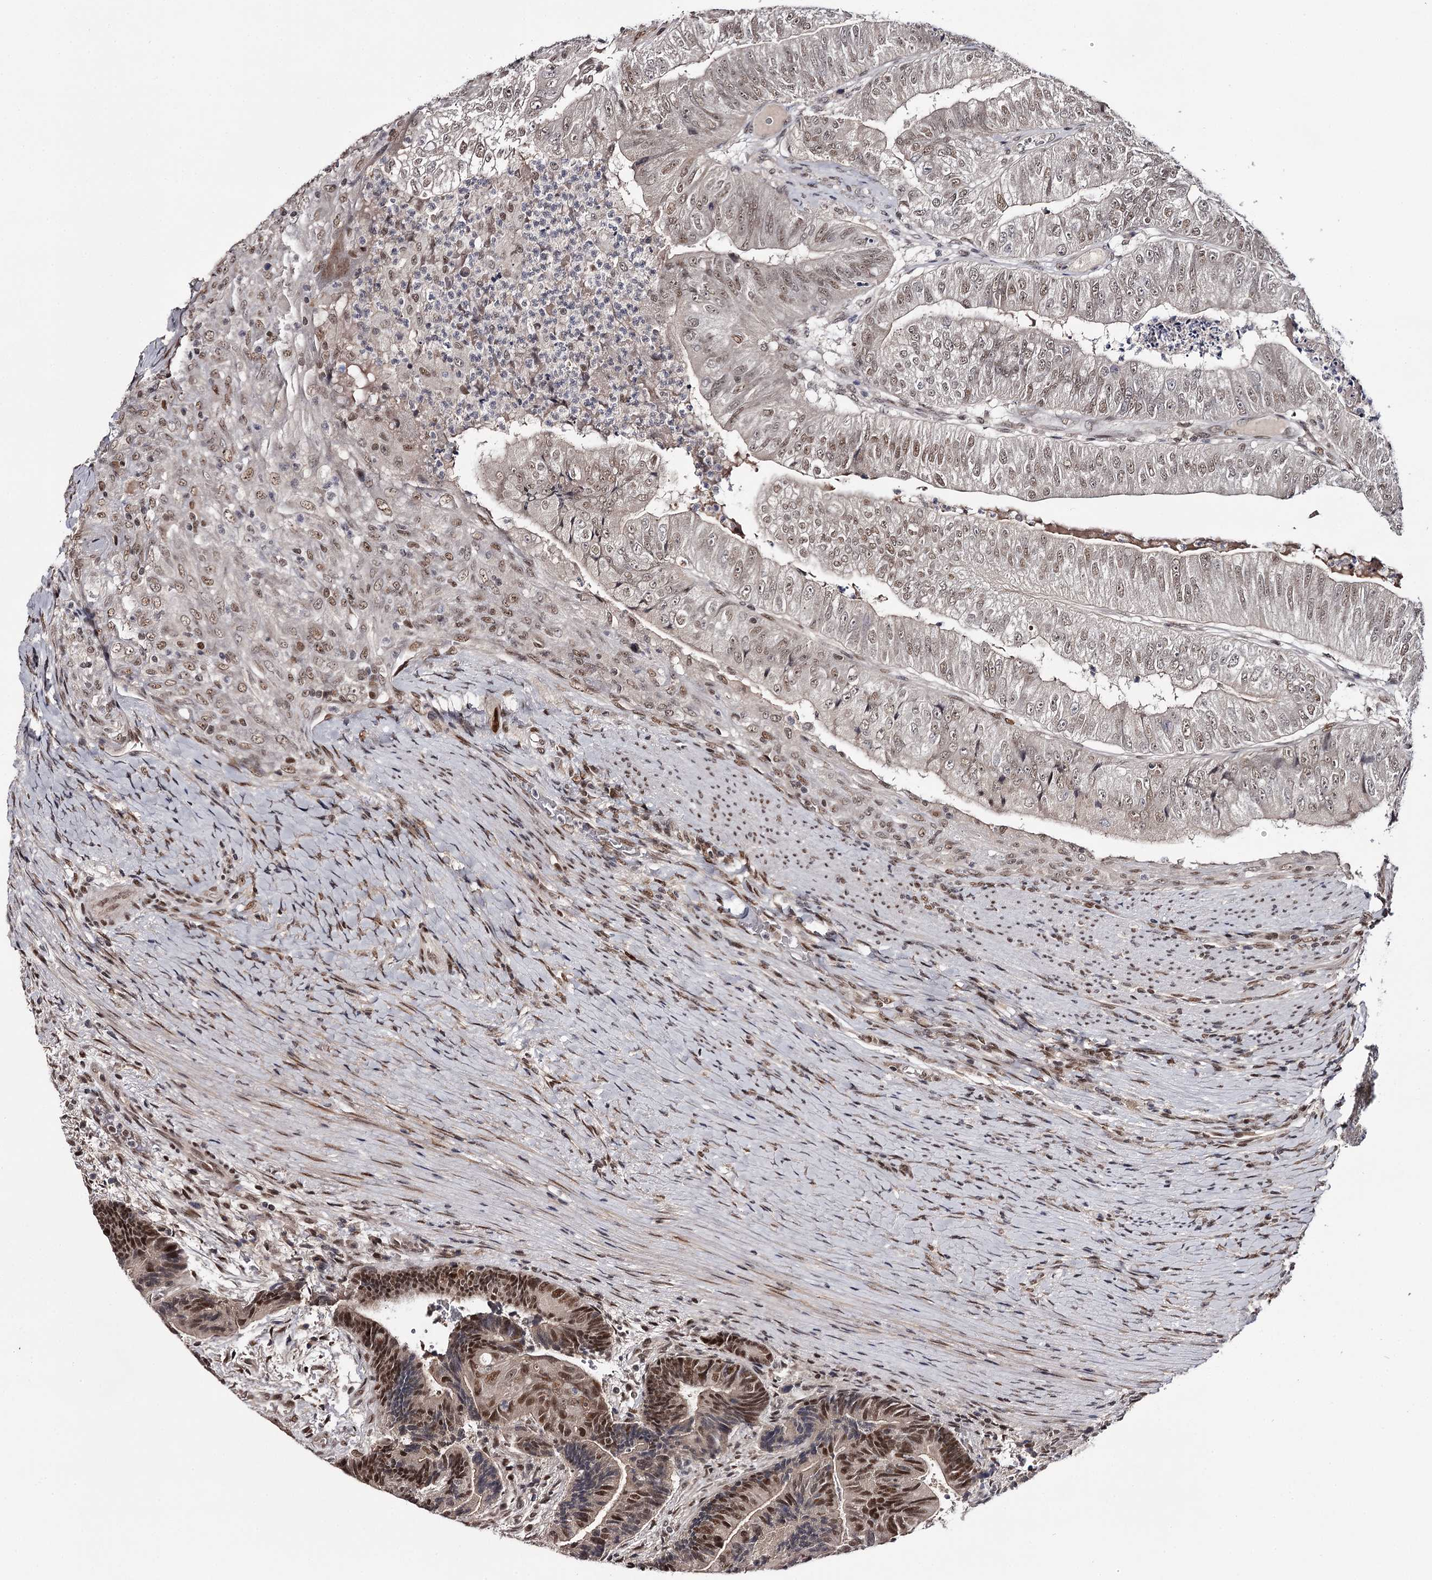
{"staining": {"intensity": "moderate", "quantity": "<25%", "location": "nuclear"}, "tissue": "colorectal cancer", "cell_type": "Tumor cells", "image_type": "cancer", "snomed": [{"axis": "morphology", "description": "Adenocarcinoma, NOS"}, {"axis": "topography", "description": "Colon"}], "caption": "This is a photomicrograph of immunohistochemistry (IHC) staining of colorectal adenocarcinoma, which shows moderate expression in the nuclear of tumor cells.", "gene": "TTC33", "patient": {"sex": "female", "age": 67}}